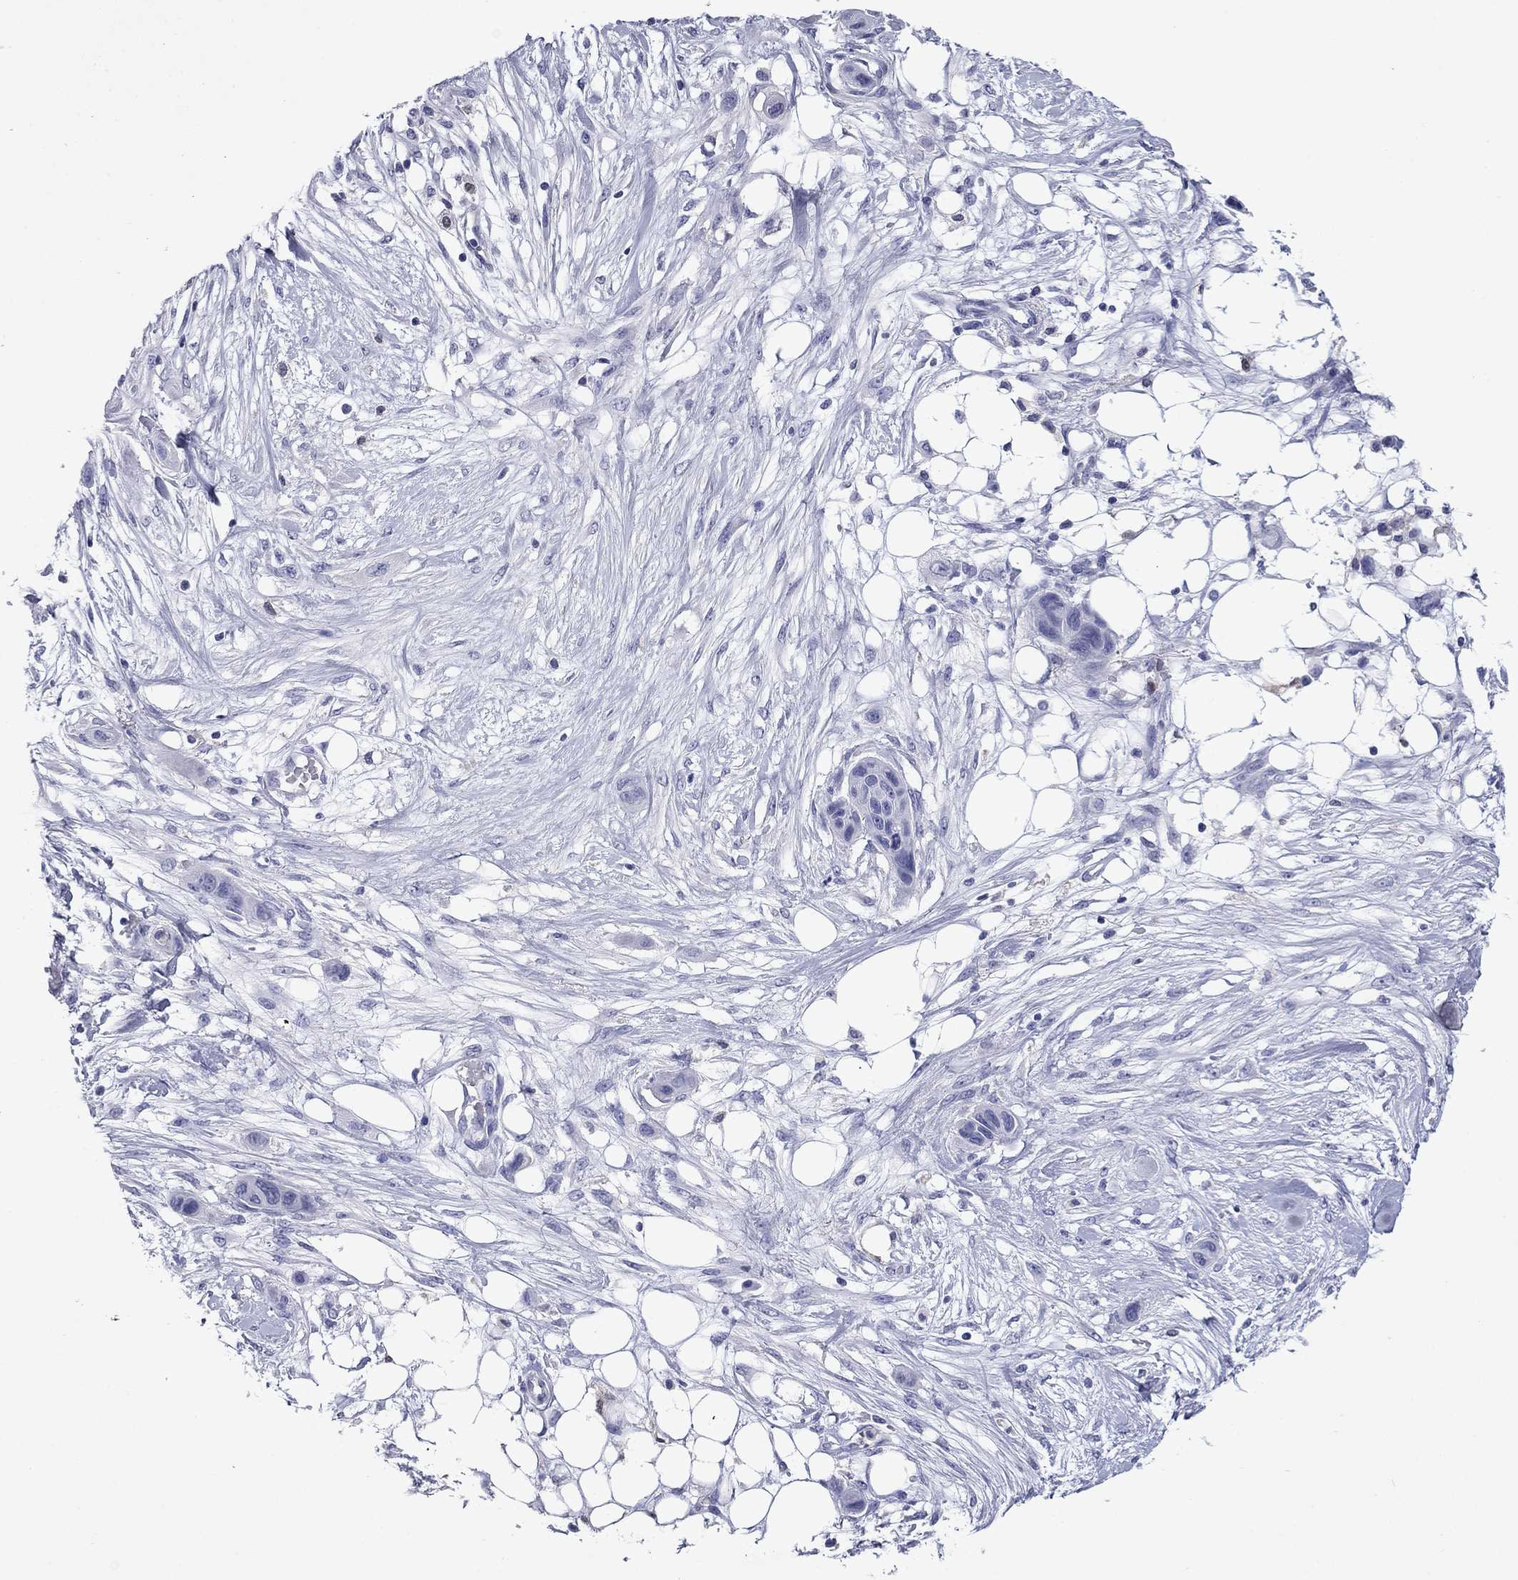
{"staining": {"intensity": "negative", "quantity": "none", "location": "none"}, "tissue": "skin cancer", "cell_type": "Tumor cells", "image_type": "cancer", "snomed": [{"axis": "morphology", "description": "Squamous cell carcinoma, NOS"}, {"axis": "topography", "description": "Skin"}], "caption": "DAB immunohistochemical staining of human squamous cell carcinoma (skin) shows no significant expression in tumor cells. (DAB immunohistochemistry, high magnification).", "gene": "CFAP119", "patient": {"sex": "male", "age": 79}}